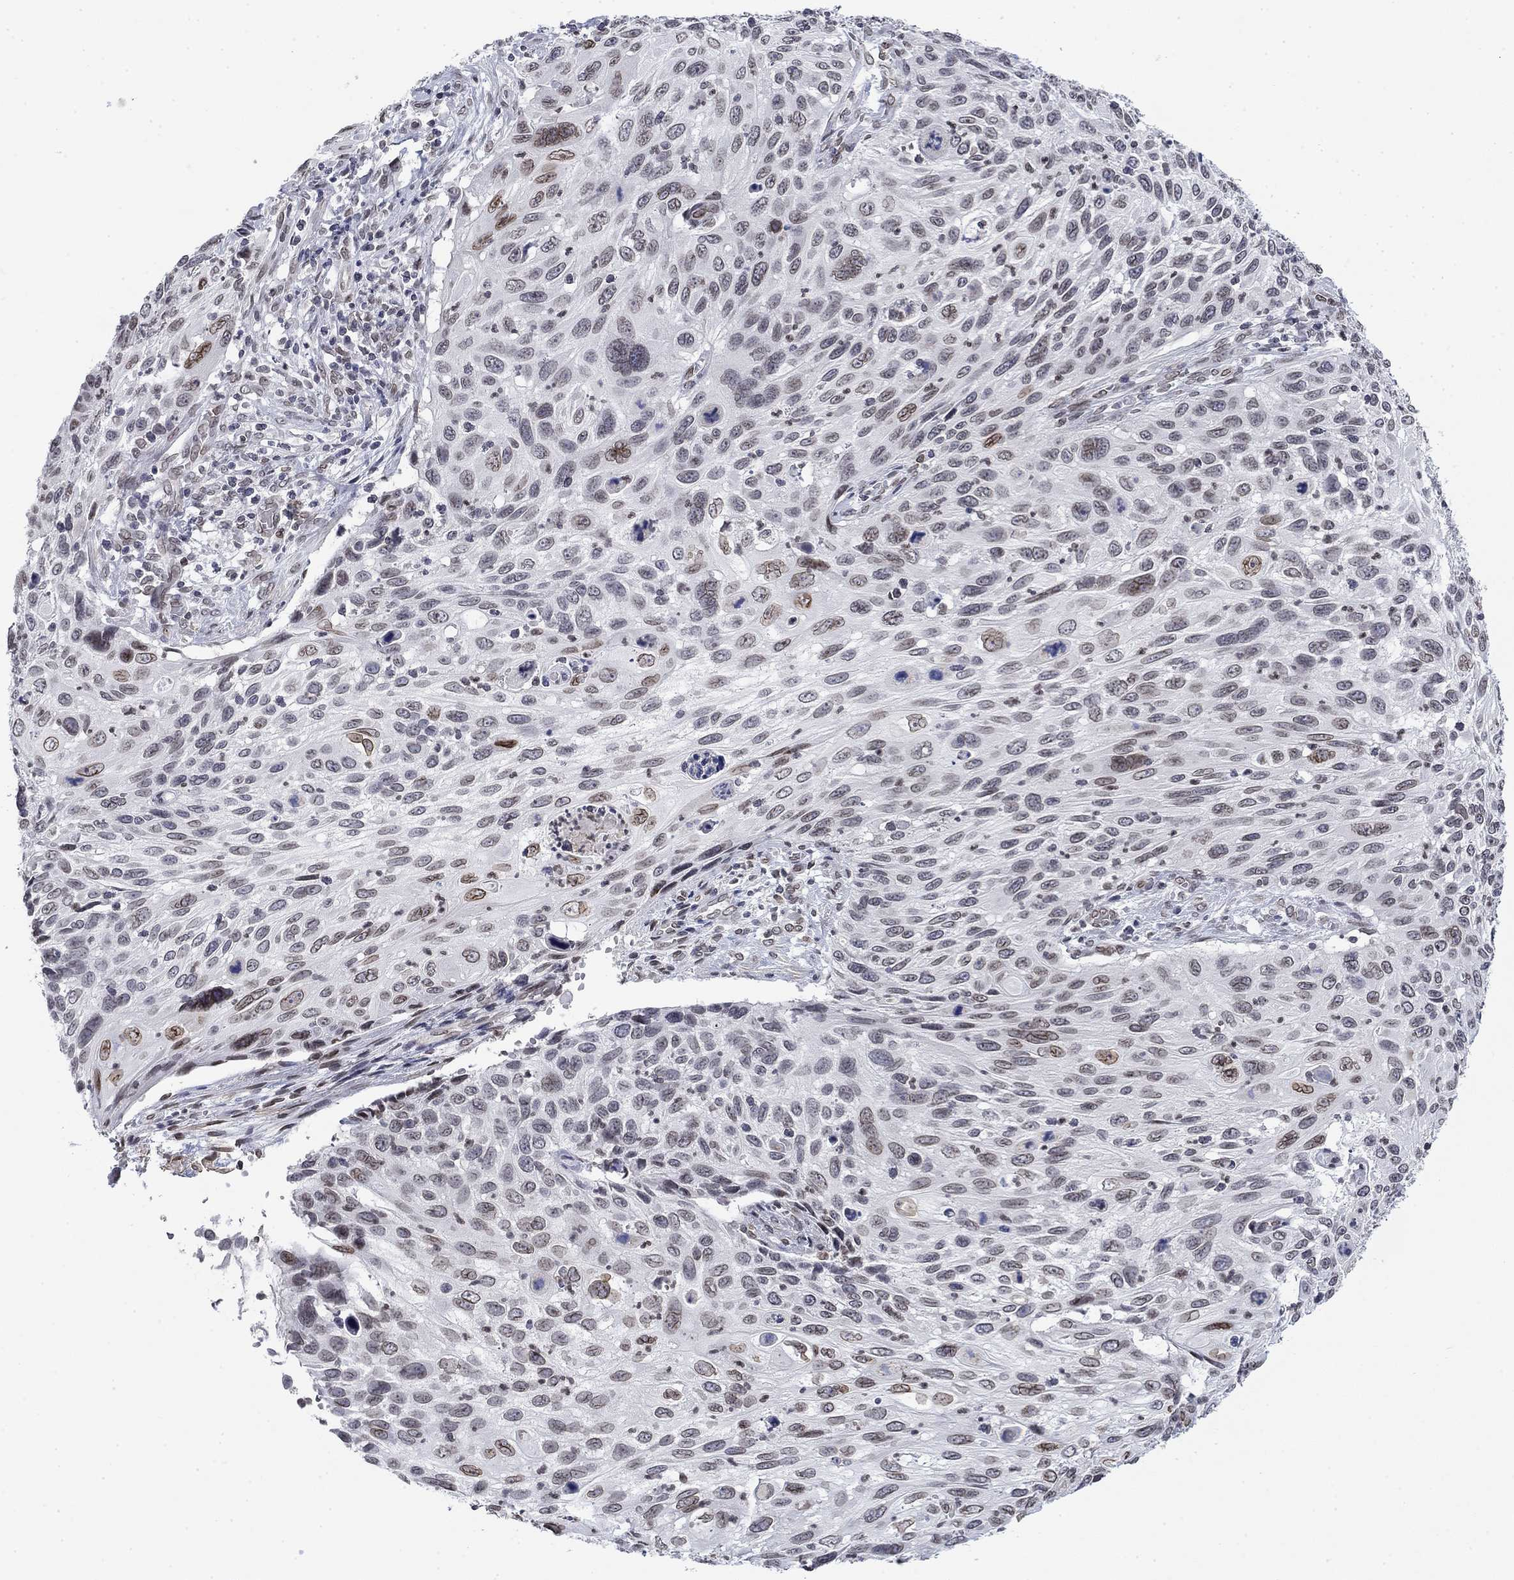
{"staining": {"intensity": "strong", "quantity": "<25%", "location": "cytoplasmic/membranous,nuclear"}, "tissue": "cervical cancer", "cell_type": "Tumor cells", "image_type": "cancer", "snomed": [{"axis": "morphology", "description": "Squamous cell carcinoma, NOS"}, {"axis": "topography", "description": "Cervix"}], "caption": "A photomicrograph of cervical cancer stained for a protein shows strong cytoplasmic/membranous and nuclear brown staining in tumor cells. (IHC, brightfield microscopy, high magnification).", "gene": "TOR1AIP1", "patient": {"sex": "female", "age": 70}}